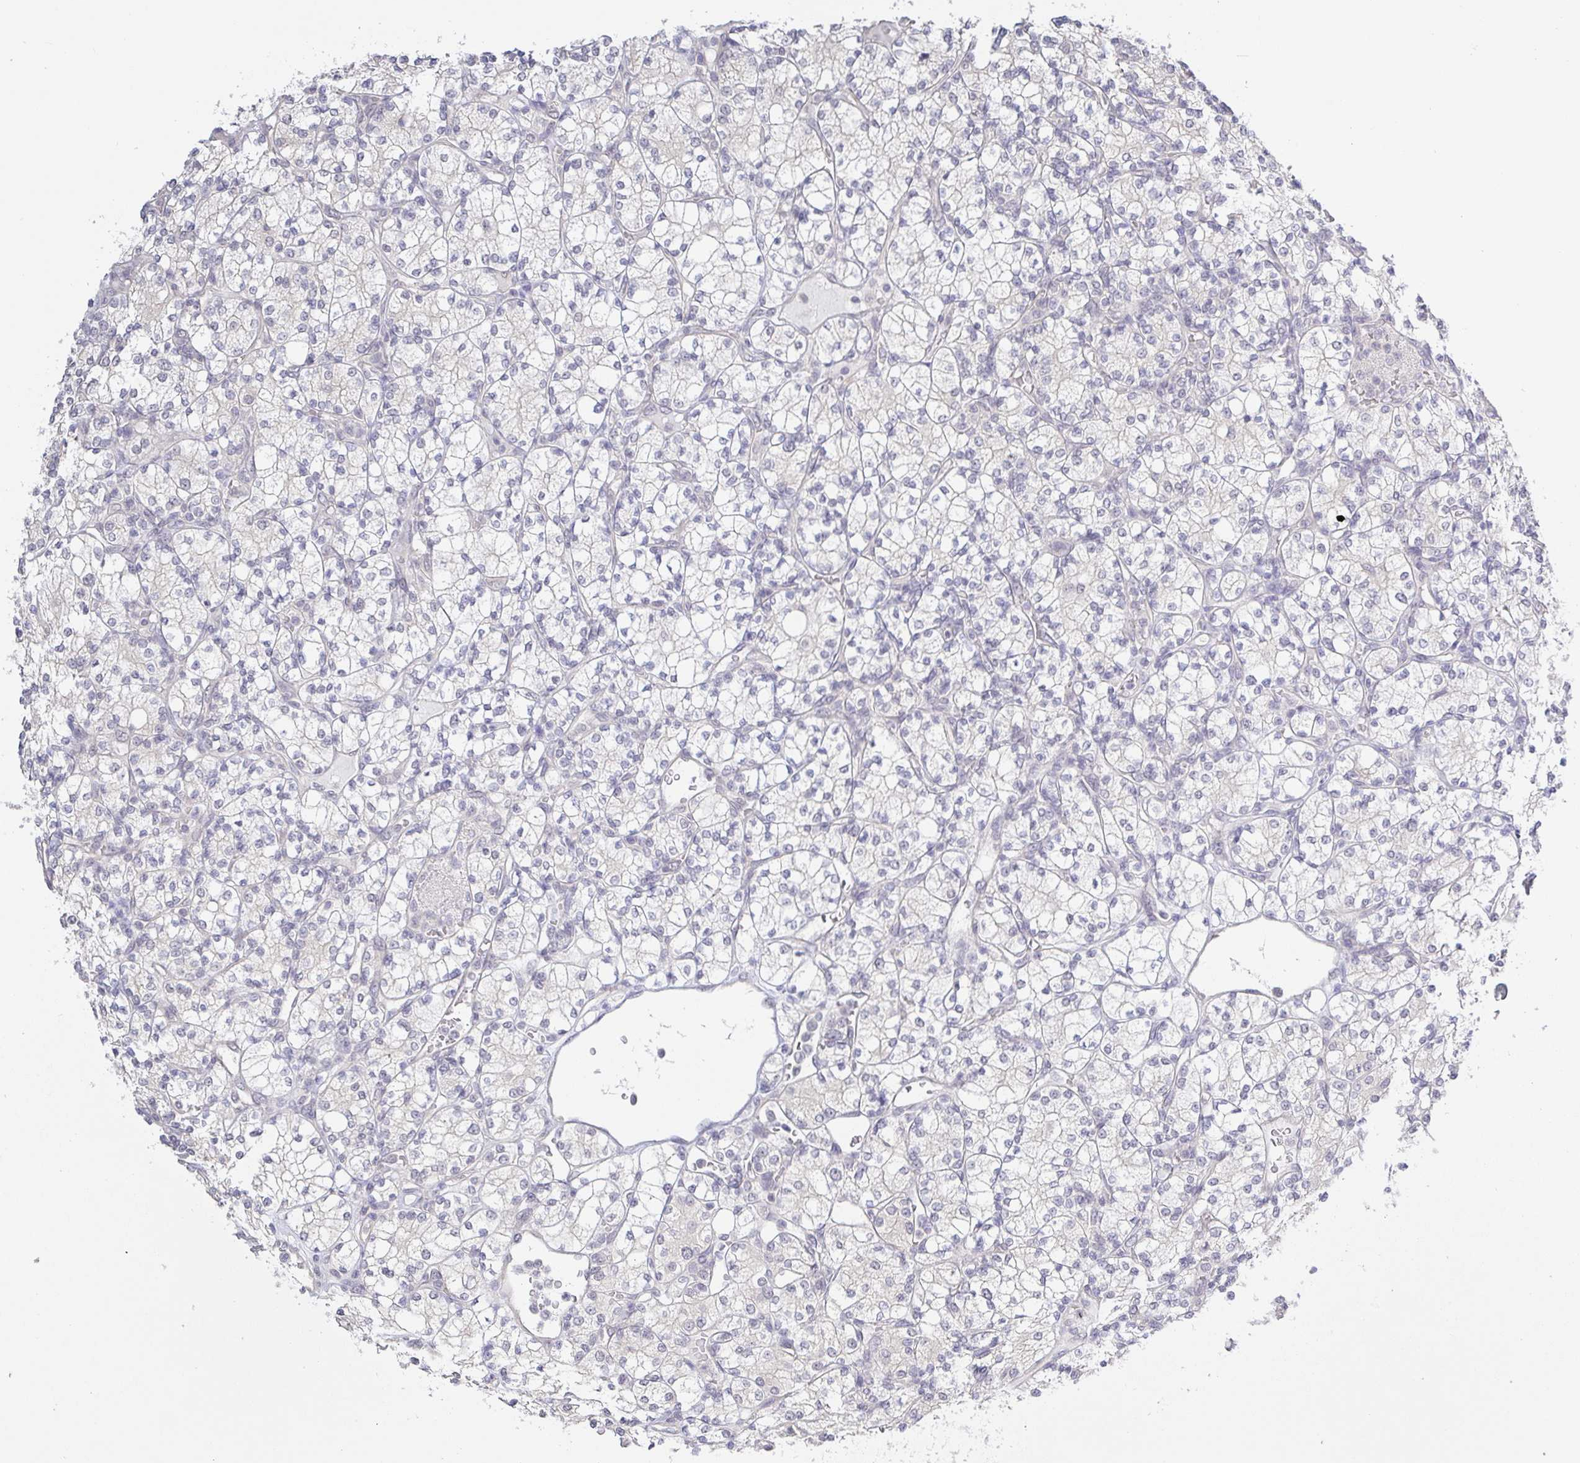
{"staining": {"intensity": "negative", "quantity": "none", "location": "none"}, "tissue": "renal cancer", "cell_type": "Tumor cells", "image_type": "cancer", "snomed": [{"axis": "morphology", "description": "Adenocarcinoma, NOS"}, {"axis": "topography", "description": "Kidney"}], "caption": "There is no significant expression in tumor cells of adenocarcinoma (renal).", "gene": "HYPK", "patient": {"sex": "male", "age": 77}}